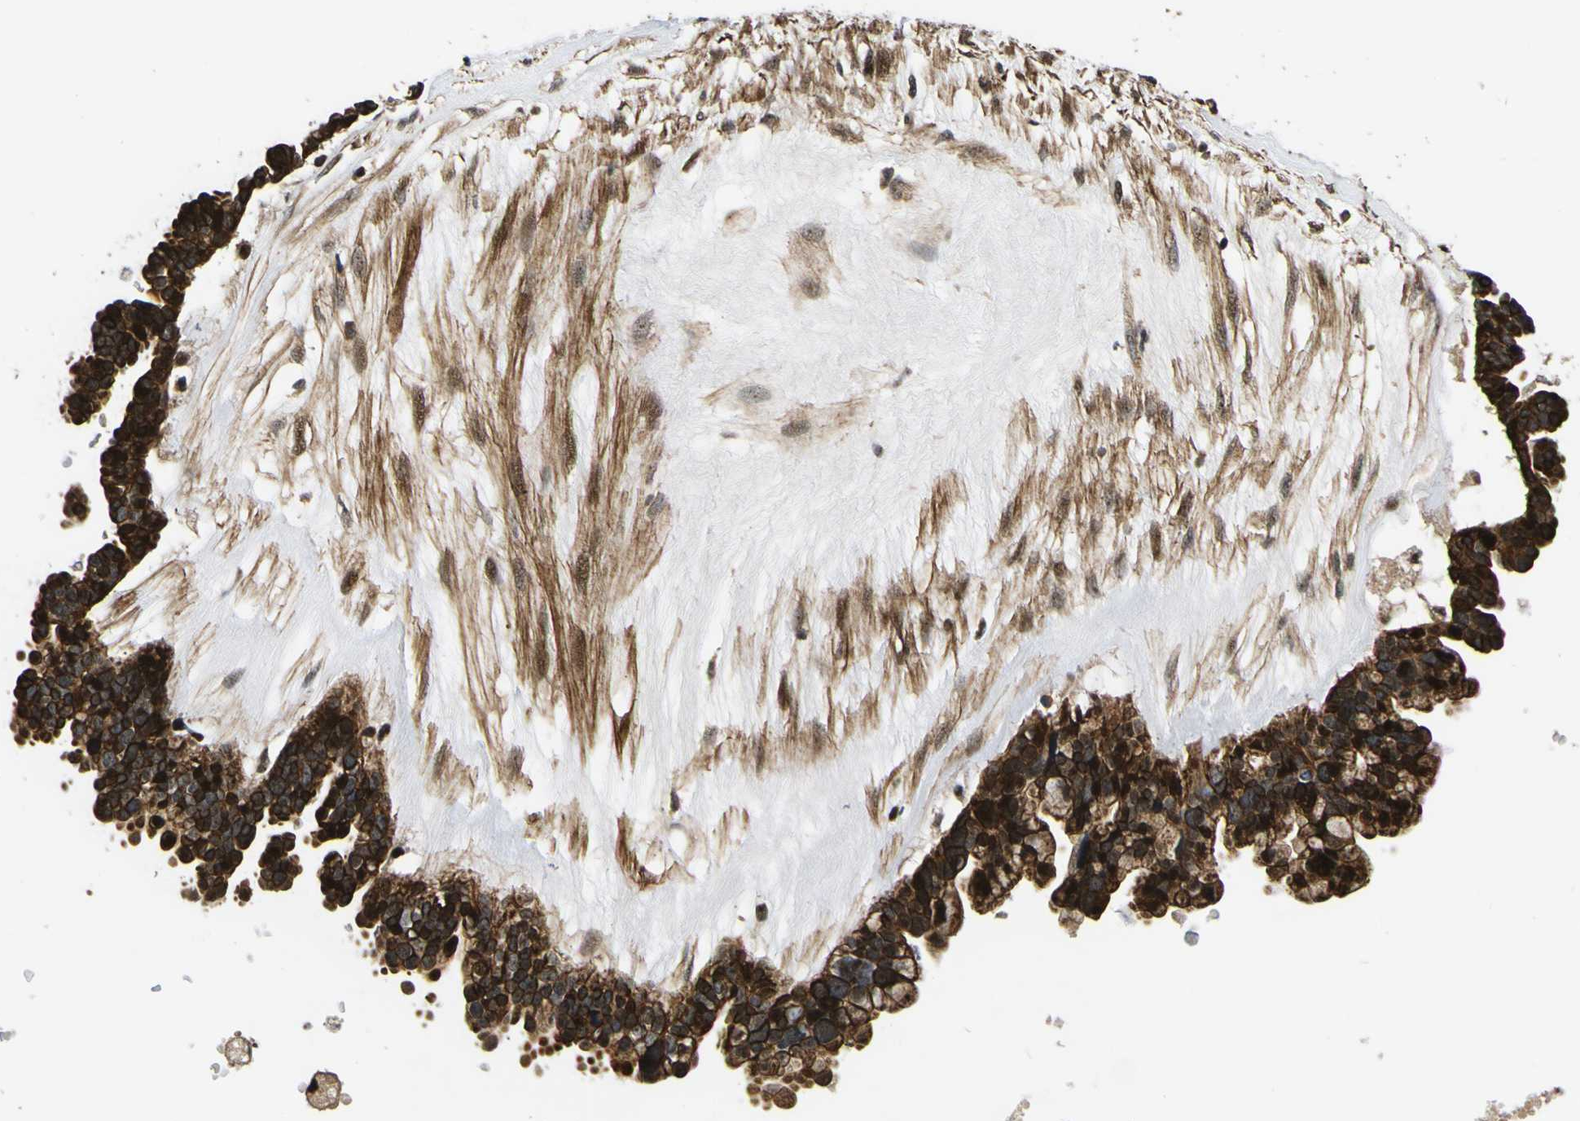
{"staining": {"intensity": "strong", "quantity": ">75%", "location": "cytoplasmic/membranous,nuclear"}, "tissue": "ovarian cancer", "cell_type": "Tumor cells", "image_type": "cancer", "snomed": [{"axis": "morphology", "description": "Cystadenocarcinoma, serous, NOS"}, {"axis": "topography", "description": "Ovary"}], "caption": "Strong cytoplasmic/membranous and nuclear positivity is present in approximately >75% of tumor cells in ovarian cancer (serous cystadenocarcinoma). (DAB (3,3'-diaminobenzidine) IHC, brown staining for protein, blue staining for nuclei).", "gene": "LRP4", "patient": {"sex": "female", "age": 56}}